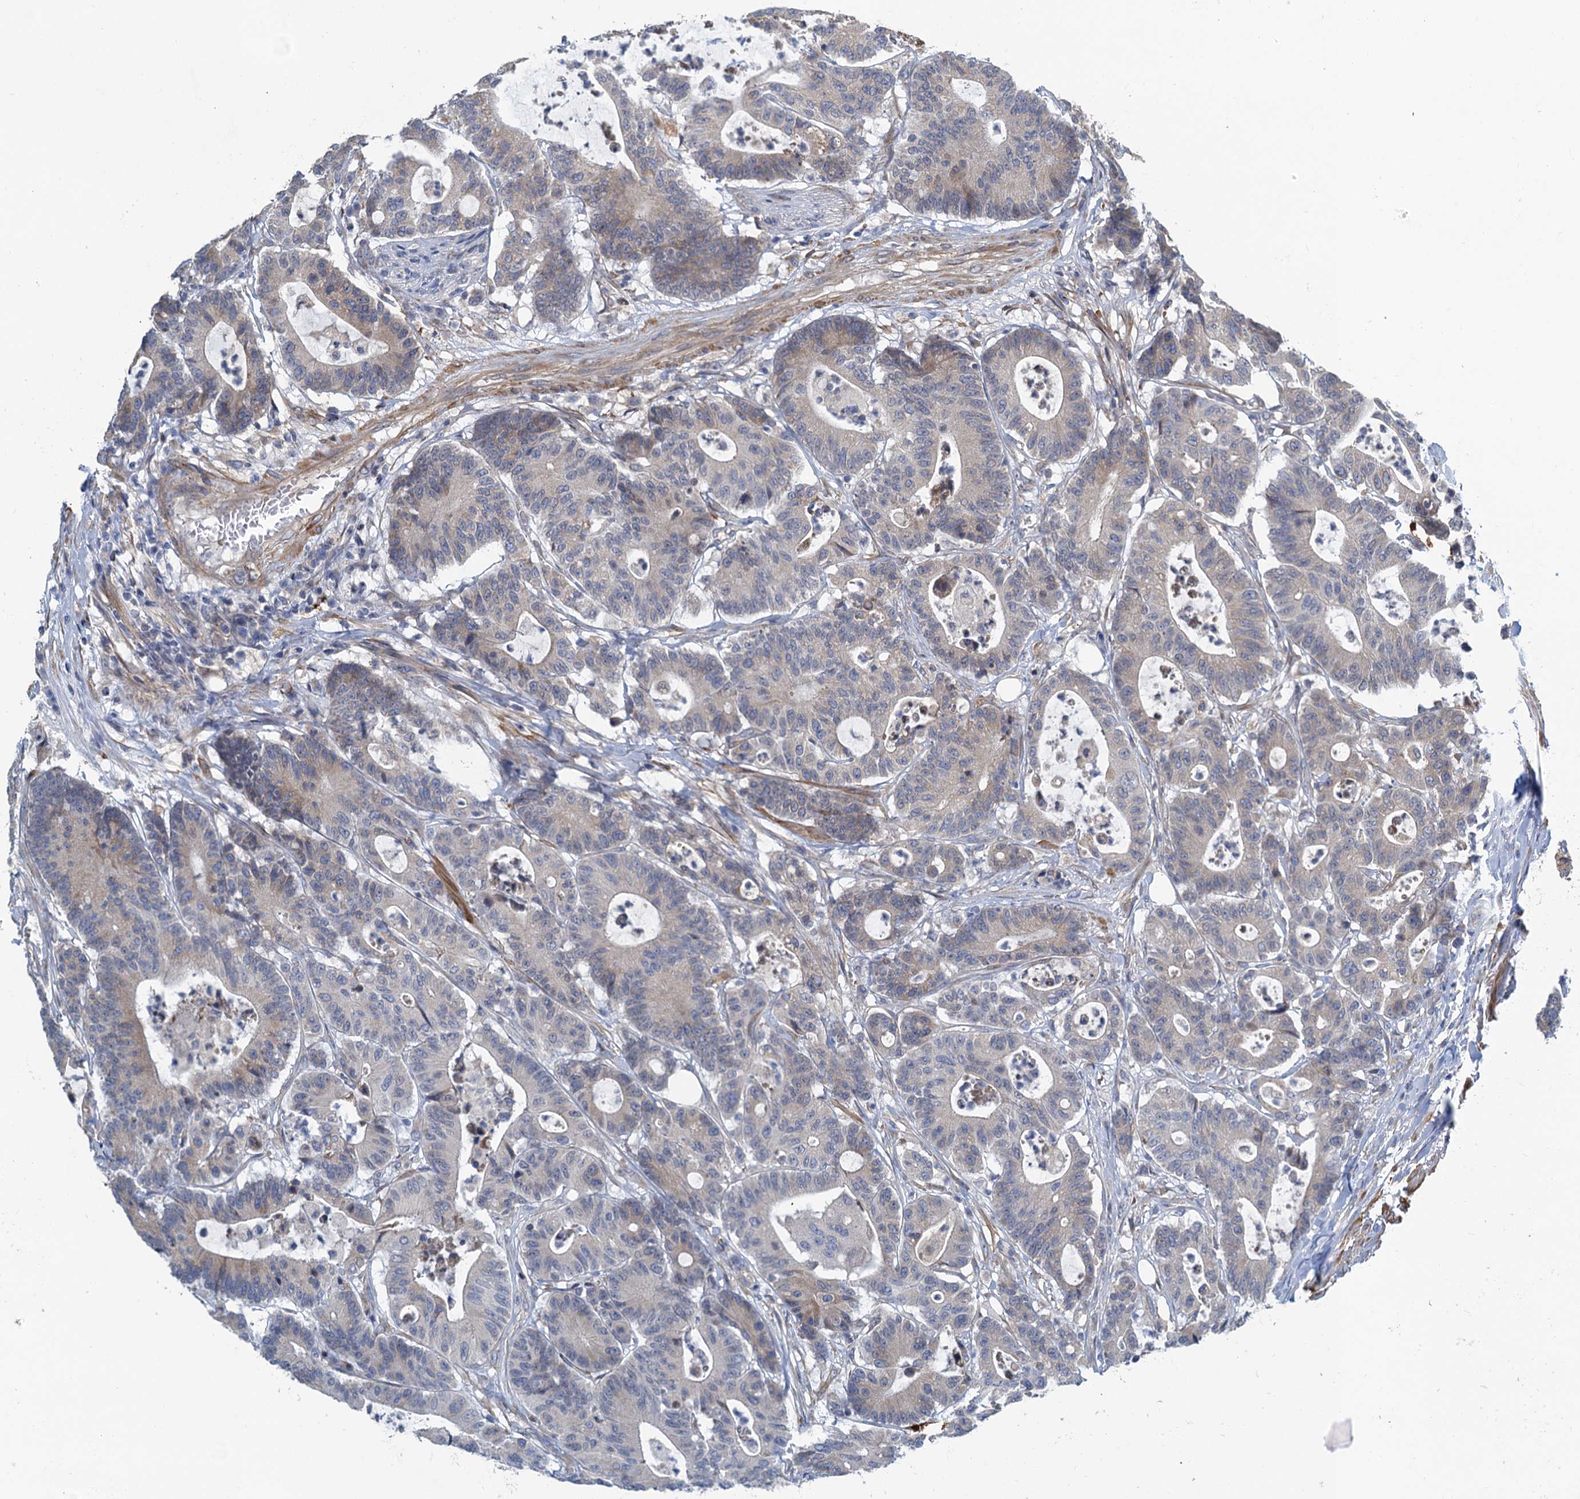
{"staining": {"intensity": "negative", "quantity": "none", "location": "none"}, "tissue": "colorectal cancer", "cell_type": "Tumor cells", "image_type": "cancer", "snomed": [{"axis": "morphology", "description": "Adenocarcinoma, NOS"}, {"axis": "topography", "description": "Colon"}], "caption": "There is no significant staining in tumor cells of adenocarcinoma (colorectal).", "gene": "POGLUT3", "patient": {"sex": "female", "age": 84}}